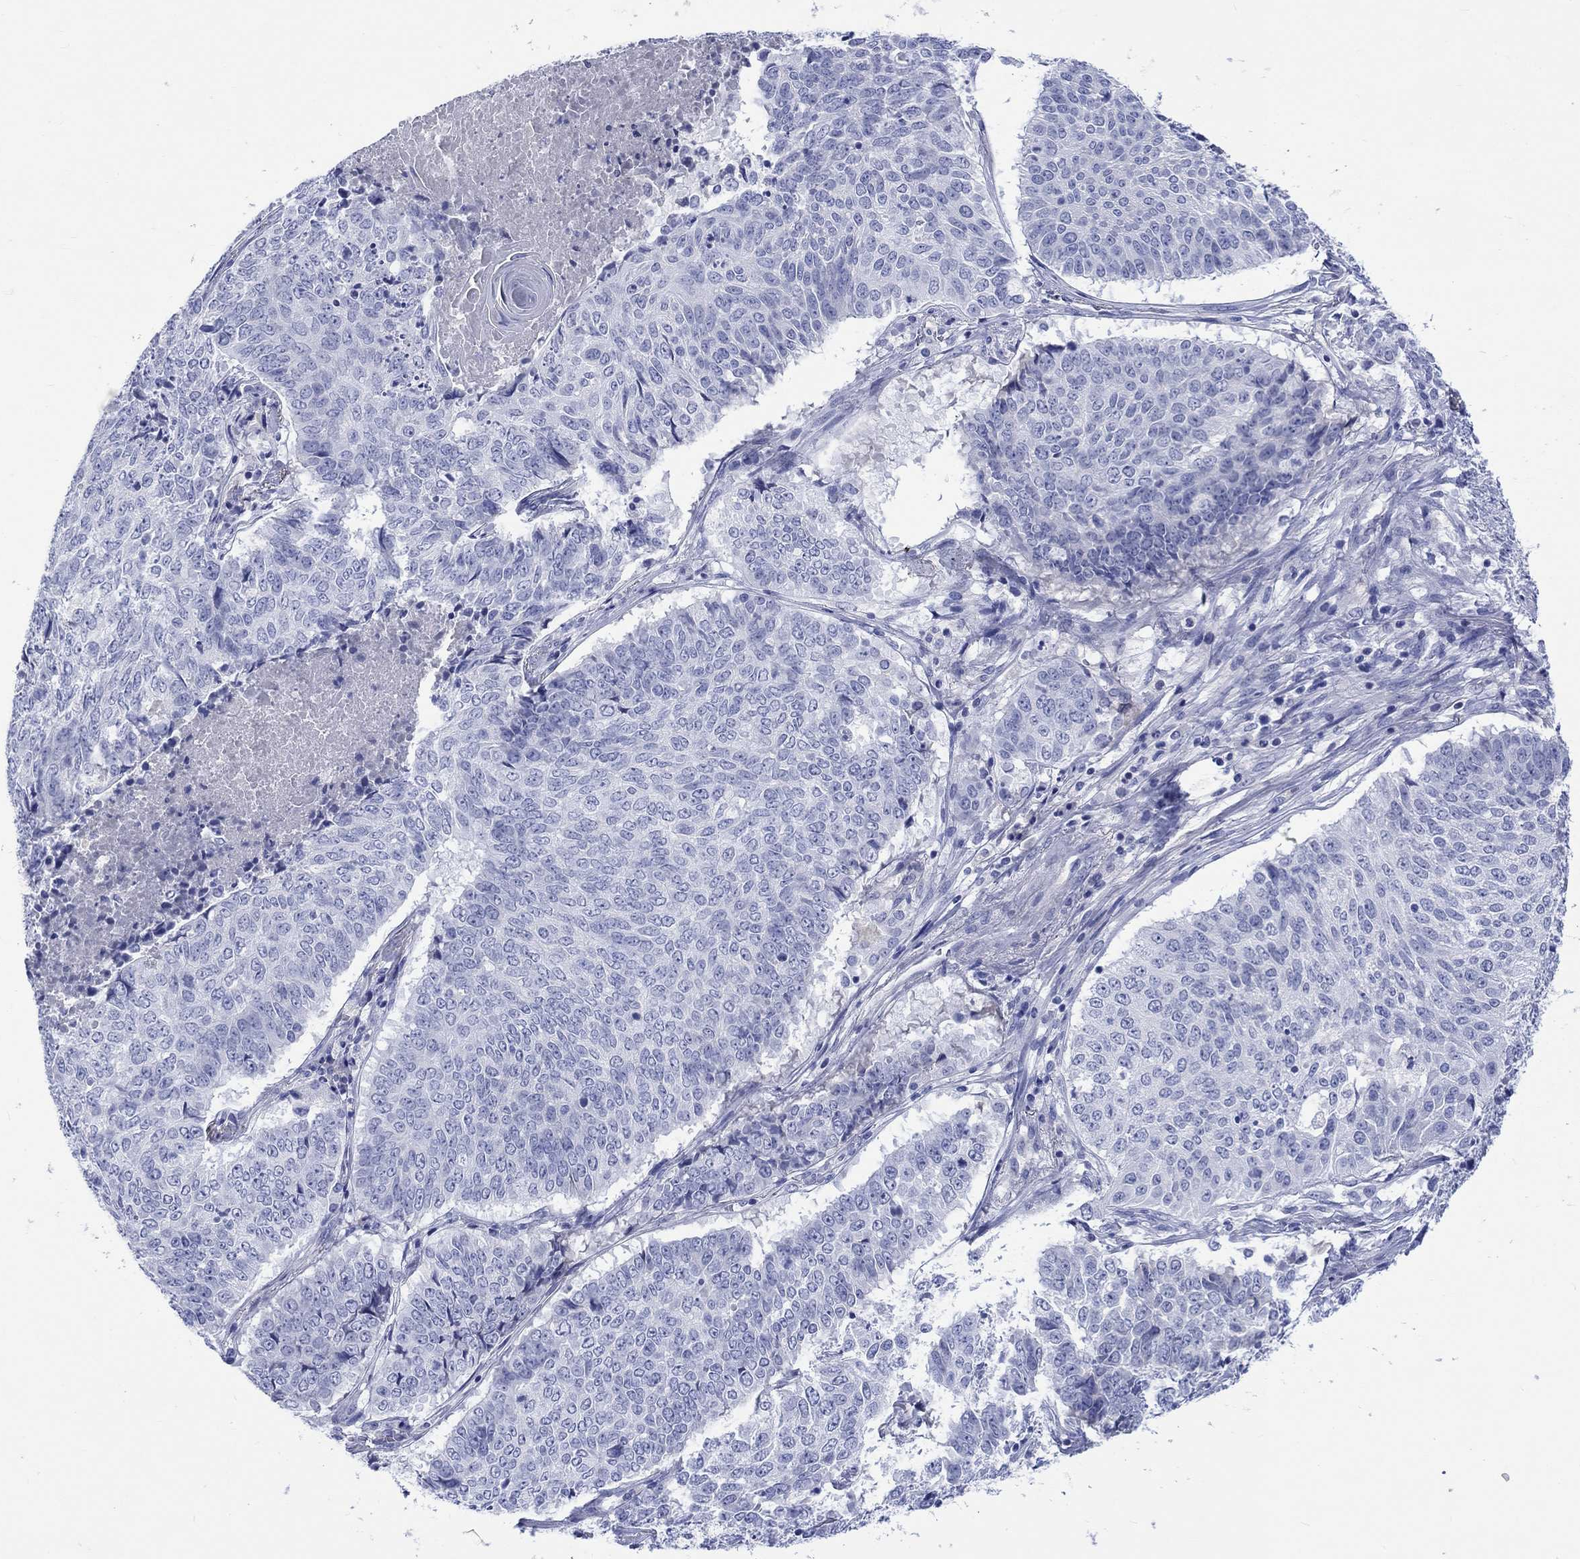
{"staining": {"intensity": "negative", "quantity": "none", "location": "none"}, "tissue": "lung cancer", "cell_type": "Tumor cells", "image_type": "cancer", "snomed": [{"axis": "morphology", "description": "Squamous cell carcinoma, NOS"}, {"axis": "topography", "description": "Lung"}], "caption": "Immunohistochemical staining of lung cancer (squamous cell carcinoma) displays no significant staining in tumor cells.", "gene": "CACNG3", "patient": {"sex": "male", "age": 64}}